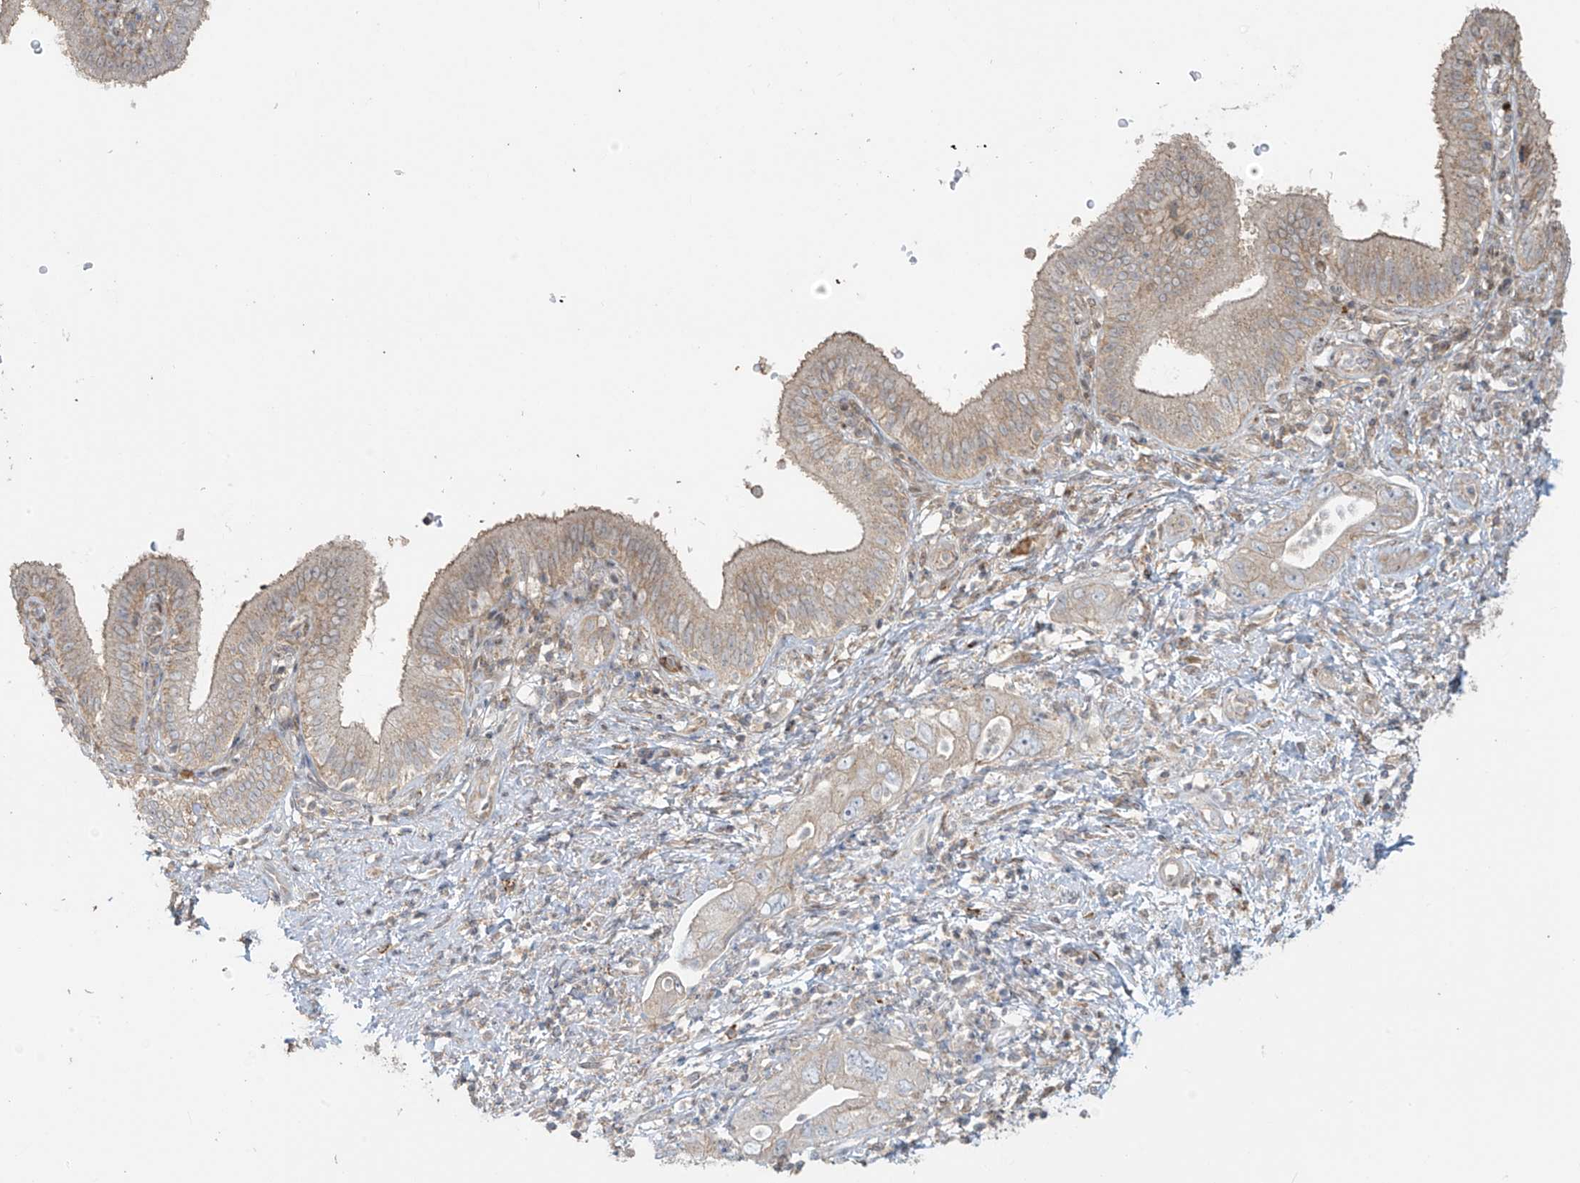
{"staining": {"intensity": "weak", "quantity": "<25%", "location": "cytoplasmic/membranous"}, "tissue": "pancreatic cancer", "cell_type": "Tumor cells", "image_type": "cancer", "snomed": [{"axis": "morphology", "description": "Adenocarcinoma, NOS"}, {"axis": "topography", "description": "Pancreas"}], "caption": "IHC histopathology image of human pancreatic cancer stained for a protein (brown), which displays no positivity in tumor cells.", "gene": "TAGAP", "patient": {"sex": "female", "age": 73}}